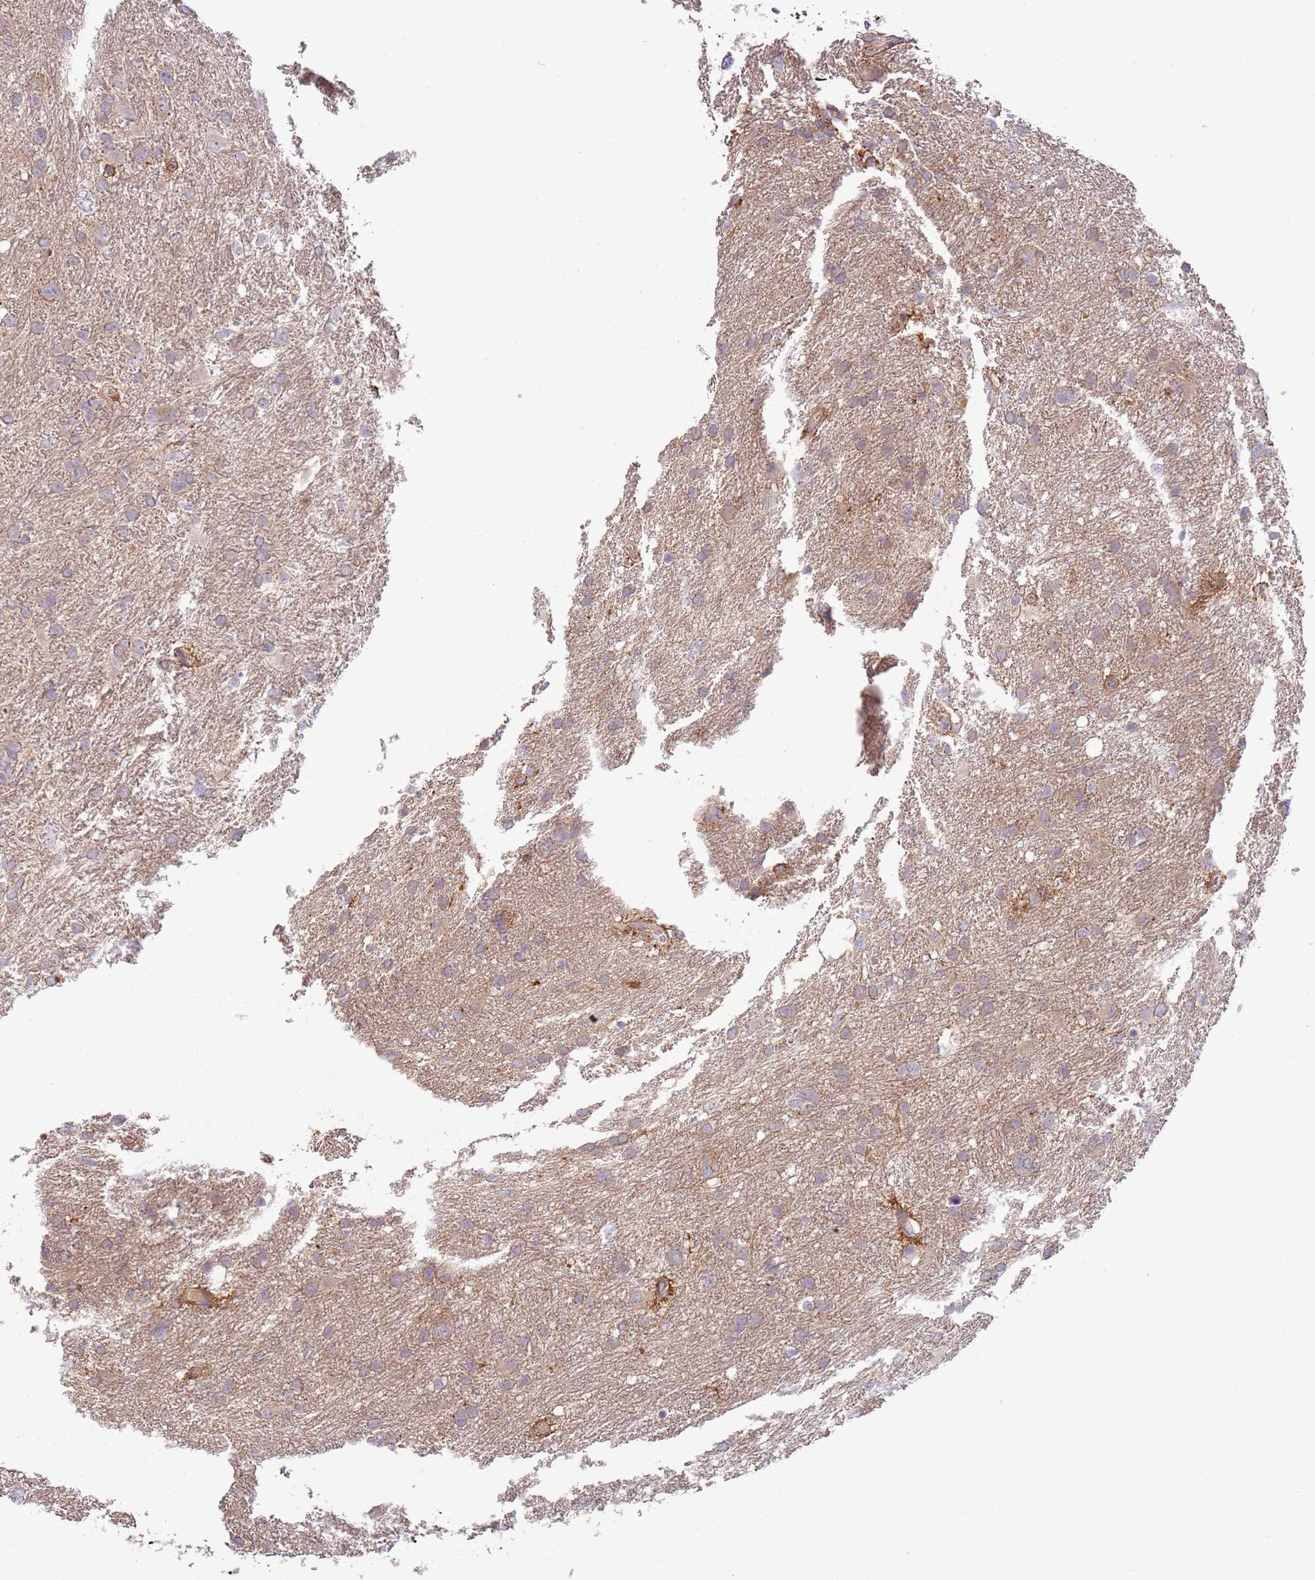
{"staining": {"intensity": "negative", "quantity": "none", "location": "none"}, "tissue": "glioma", "cell_type": "Tumor cells", "image_type": "cancer", "snomed": [{"axis": "morphology", "description": "Glioma, malignant, High grade"}, {"axis": "topography", "description": "Brain"}], "caption": "A histopathology image of malignant high-grade glioma stained for a protein demonstrates no brown staining in tumor cells.", "gene": "RNF128", "patient": {"sex": "male", "age": 61}}